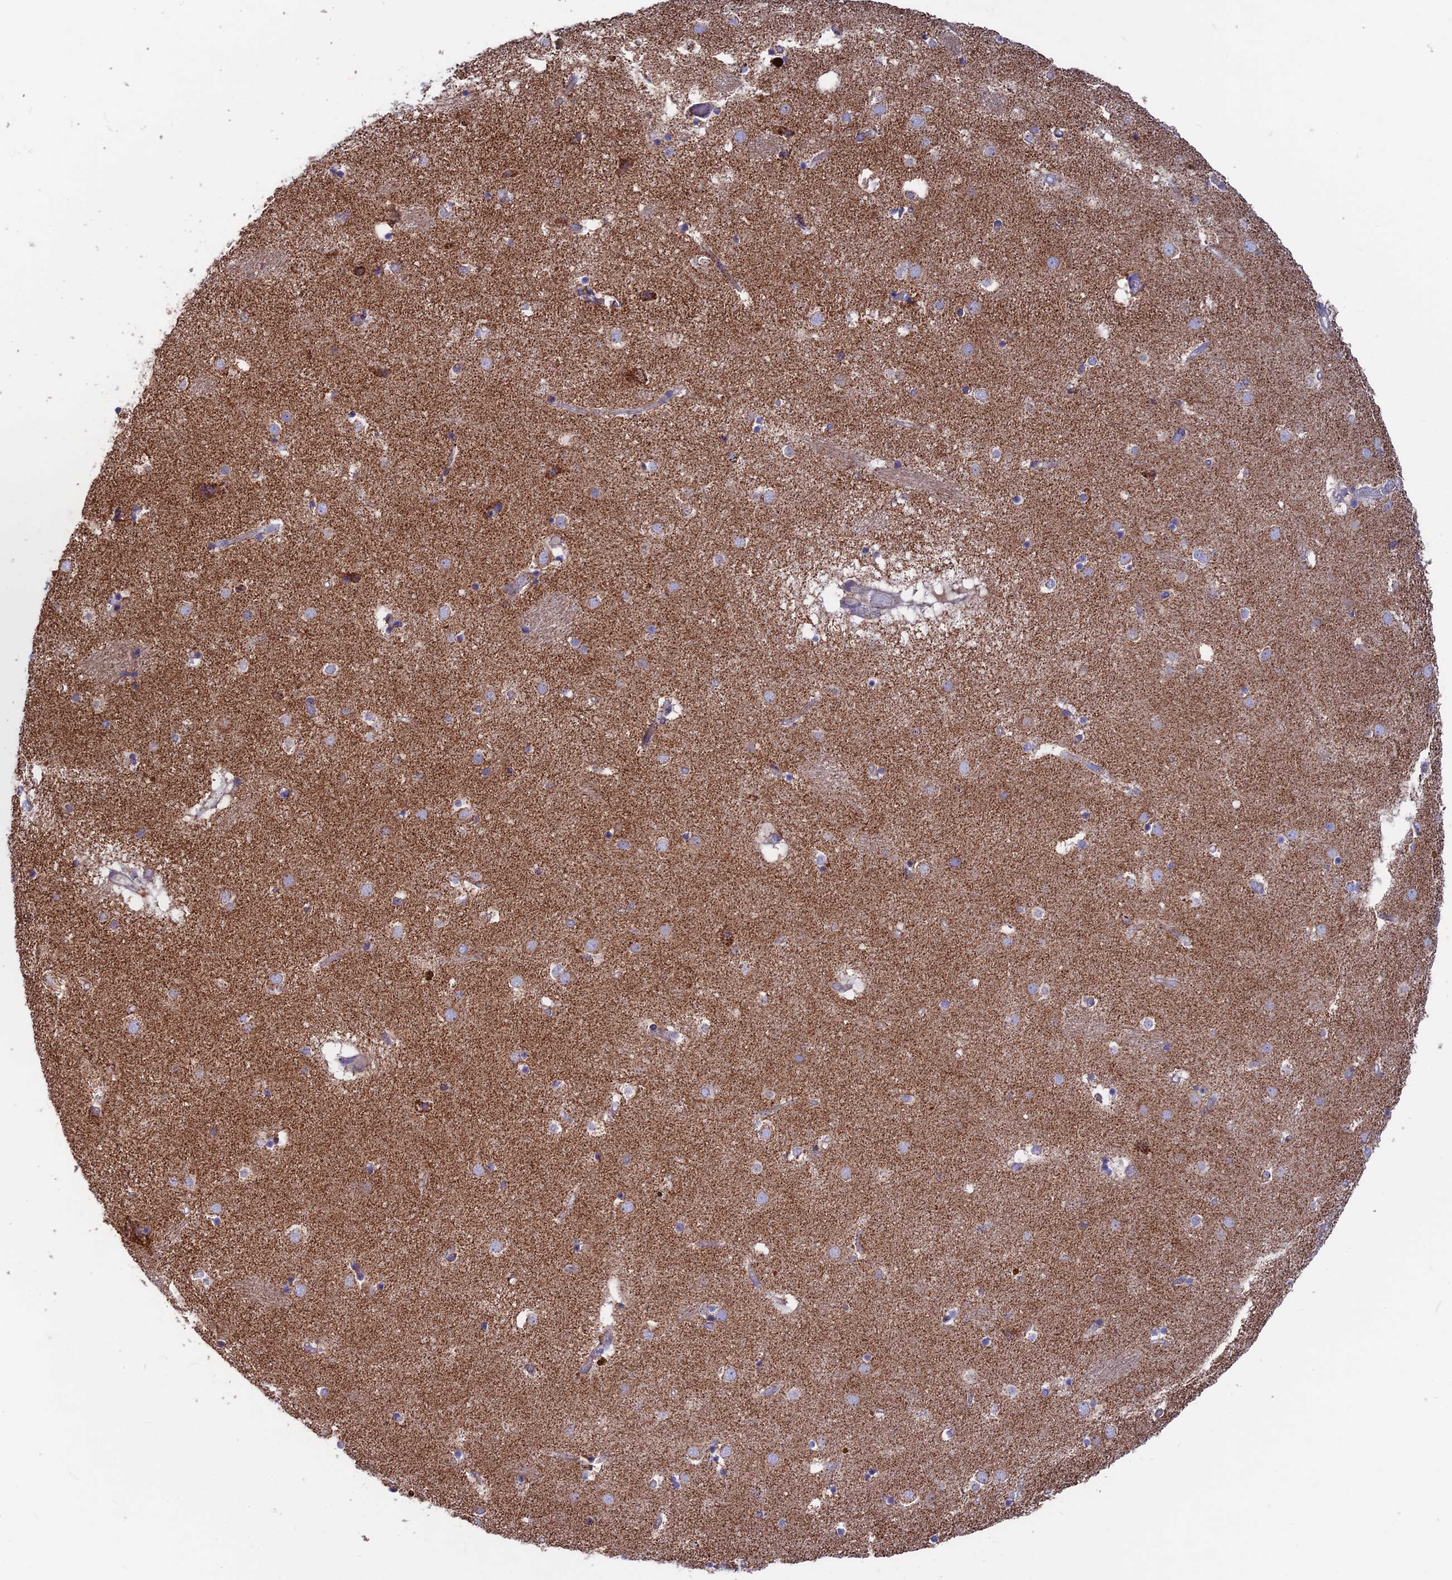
{"staining": {"intensity": "weak", "quantity": "25%-75%", "location": "cytoplasmic/membranous"}, "tissue": "caudate", "cell_type": "Glial cells", "image_type": "normal", "snomed": [{"axis": "morphology", "description": "Normal tissue, NOS"}, {"axis": "topography", "description": "Lateral ventricle wall"}], "caption": "Protein staining shows weak cytoplasmic/membranous positivity in approximately 25%-75% of glial cells in benign caudate. Nuclei are stained in blue.", "gene": "CS", "patient": {"sex": "male", "age": 70}}